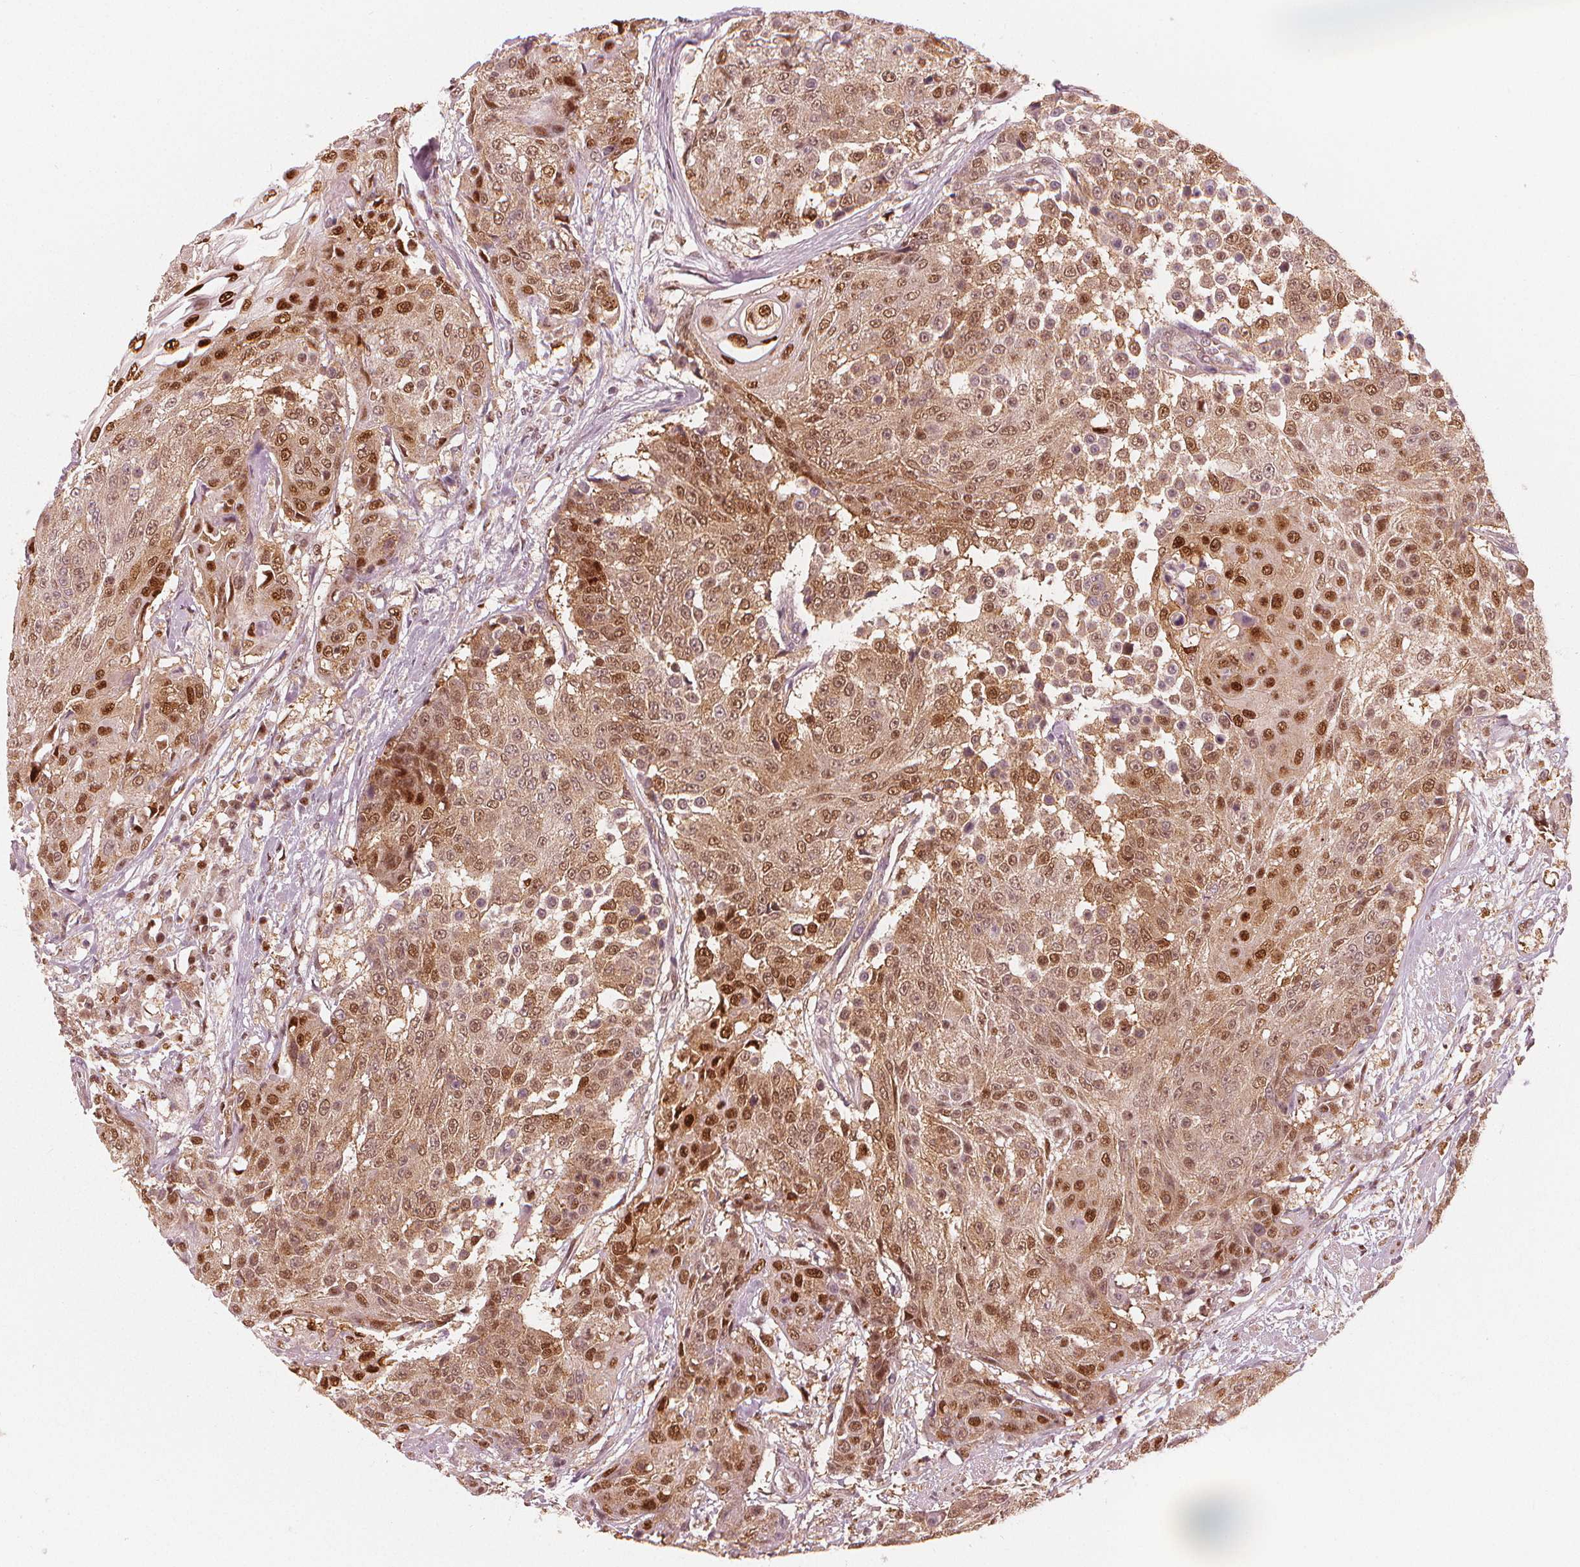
{"staining": {"intensity": "moderate", "quantity": ">75%", "location": "cytoplasmic/membranous,nuclear"}, "tissue": "urothelial cancer", "cell_type": "Tumor cells", "image_type": "cancer", "snomed": [{"axis": "morphology", "description": "Urothelial carcinoma, High grade"}, {"axis": "topography", "description": "Urinary bladder"}], "caption": "This is an image of immunohistochemistry staining of urothelial cancer, which shows moderate expression in the cytoplasmic/membranous and nuclear of tumor cells.", "gene": "SQSTM1", "patient": {"sex": "female", "age": 63}}